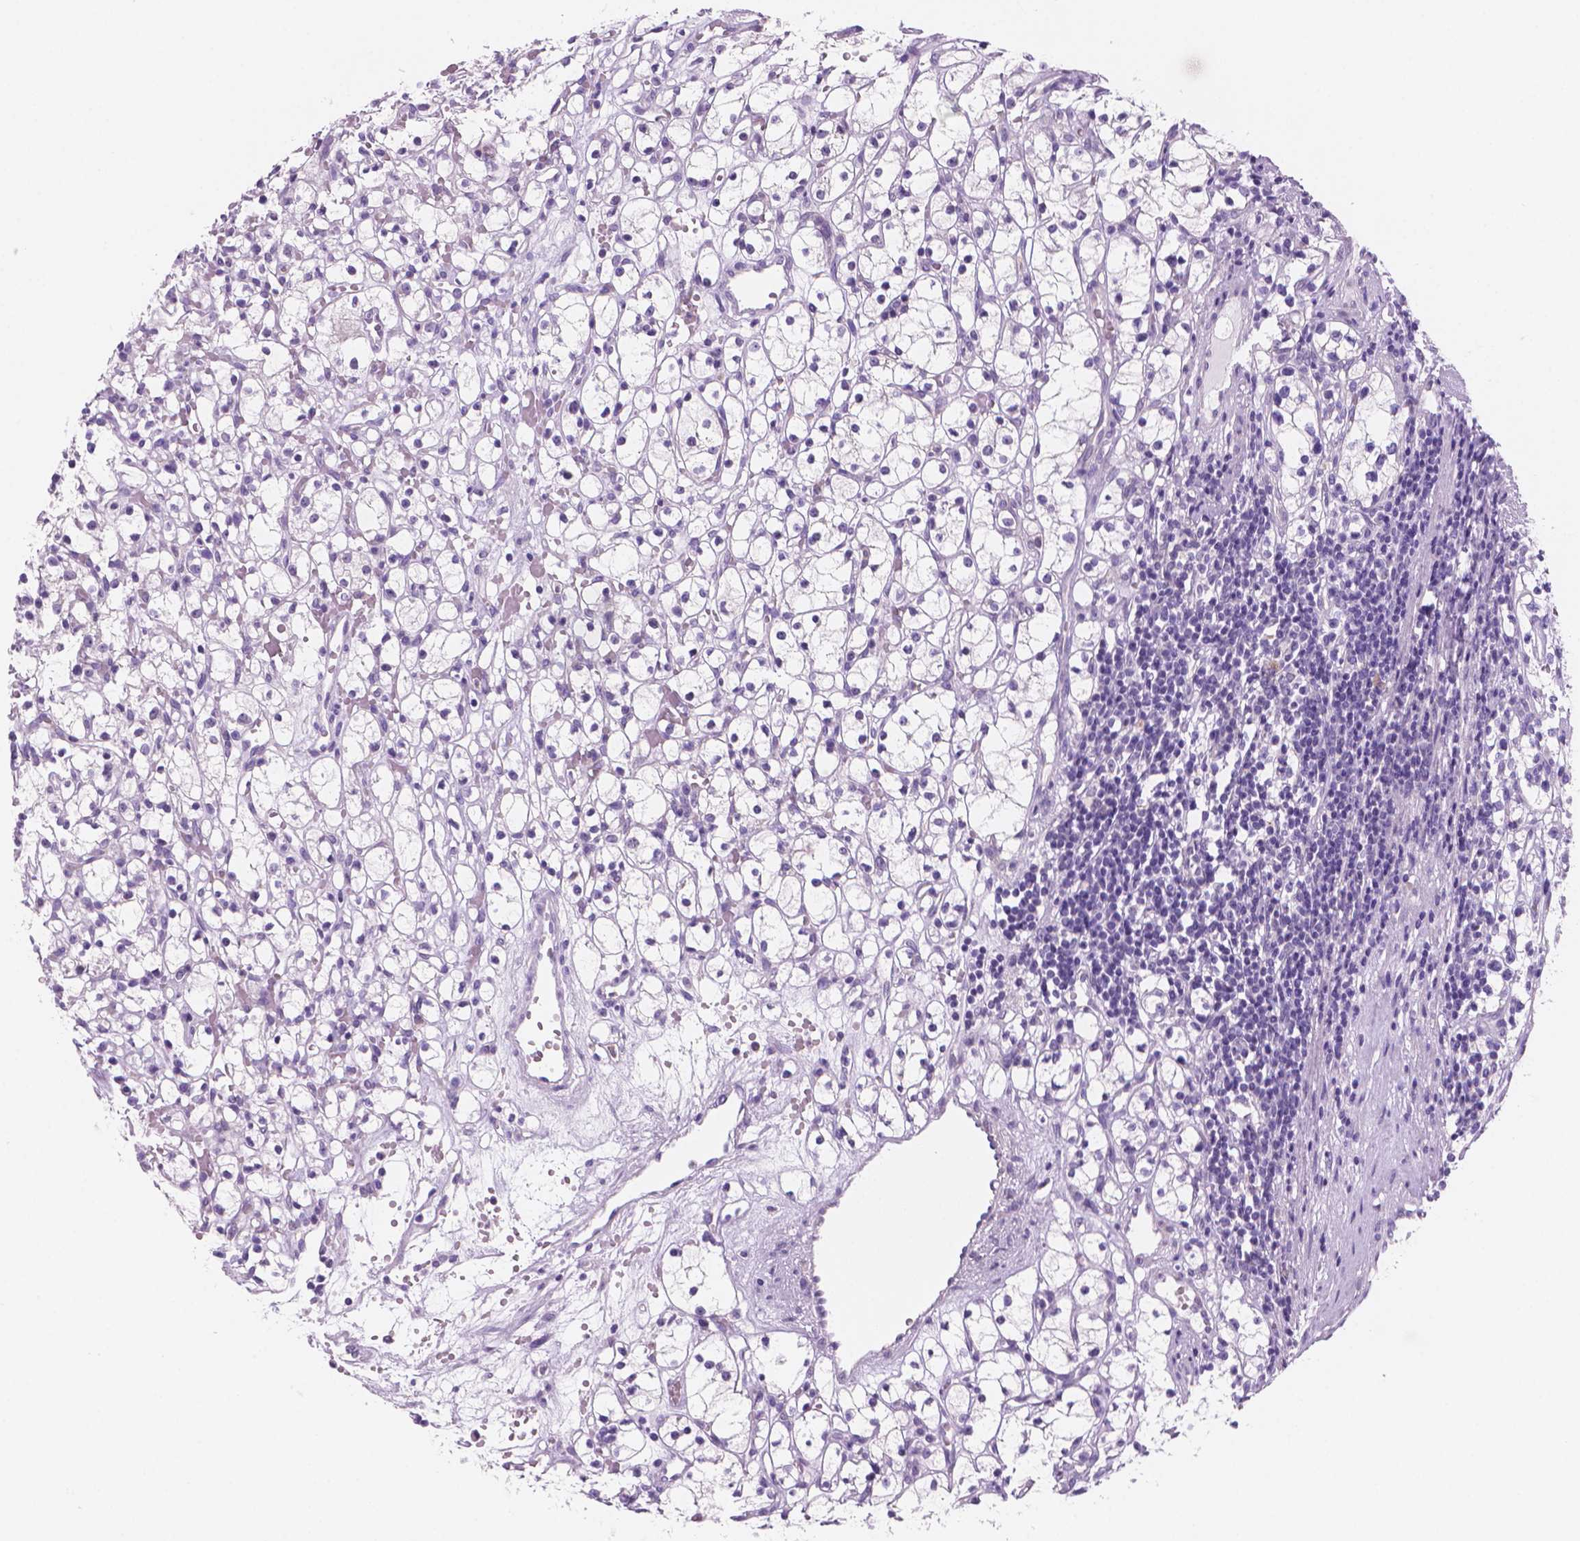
{"staining": {"intensity": "negative", "quantity": "none", "location": "none"}, "tissue": "renal cancer", "cell_type": "Tumor cells", "image_type": "cancer", "snomed": [{"axis": "morphology", "description": "Adenocarcinoma, NOS"}, {"axis": "topography", "description": "Kidney"}], "caption": "Human renal cancer stained for a protein using IHC demonstrates no staining in tumor cells.", "gene": "ENSG00000187186", "patient": {"sex": "female", "age": 59}}